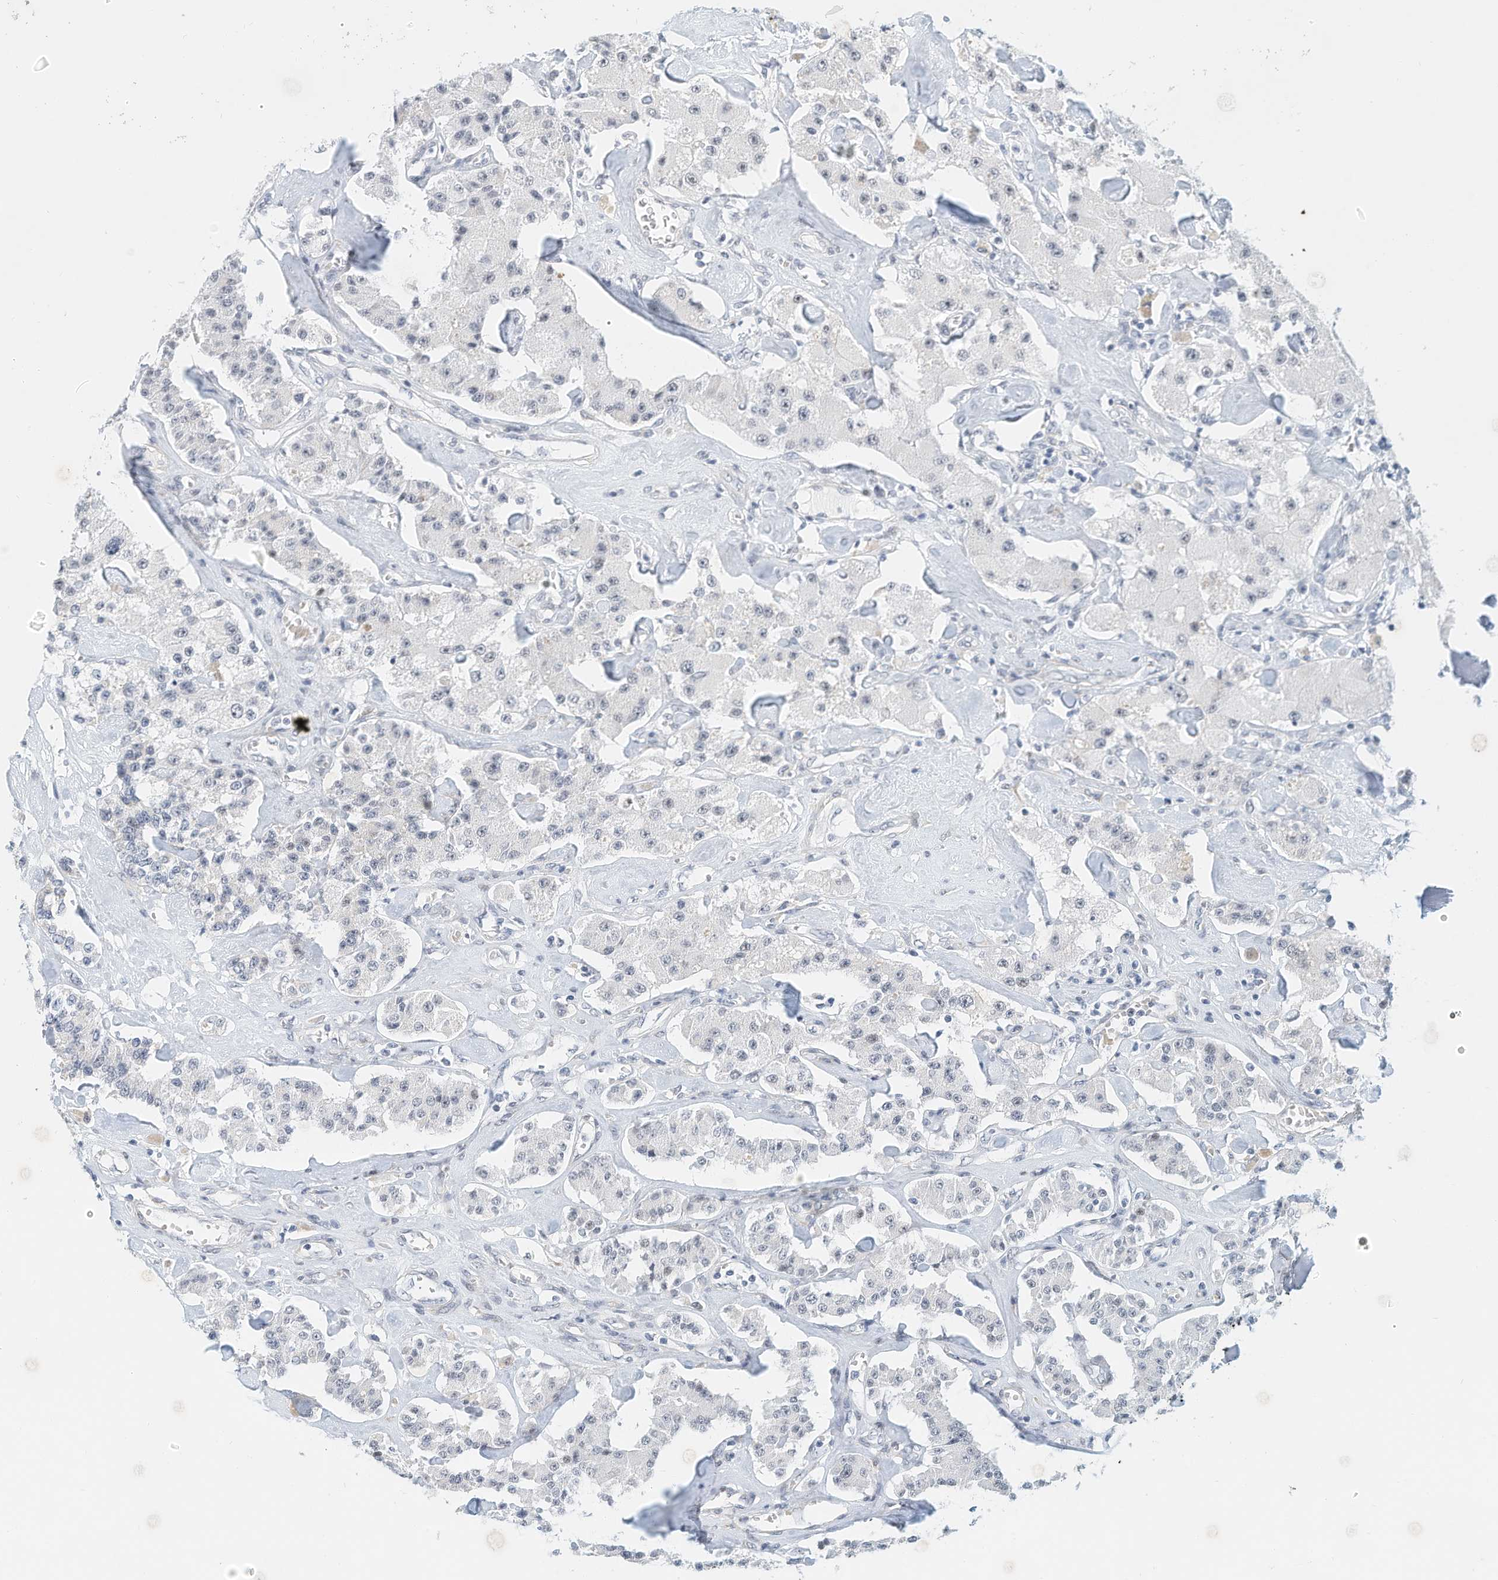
{"staining": {"intensity": "negative", "quantity": "none", "location": "none"}, "tissue": "carcinoid", "cell_type": "Tumor cells", "image_type": "cancer", "snomed": [{"axis": "morphology", "description": "Carcinoid, malignant, NOS"}, {"axis": "topography", "description": "Pancreas"}], "caption": "Tumor cells show no significant protein expression in carcinoid (malignant).", "gene": "ARHGAP28", "patient": {"sex": "male", "age": 41}}